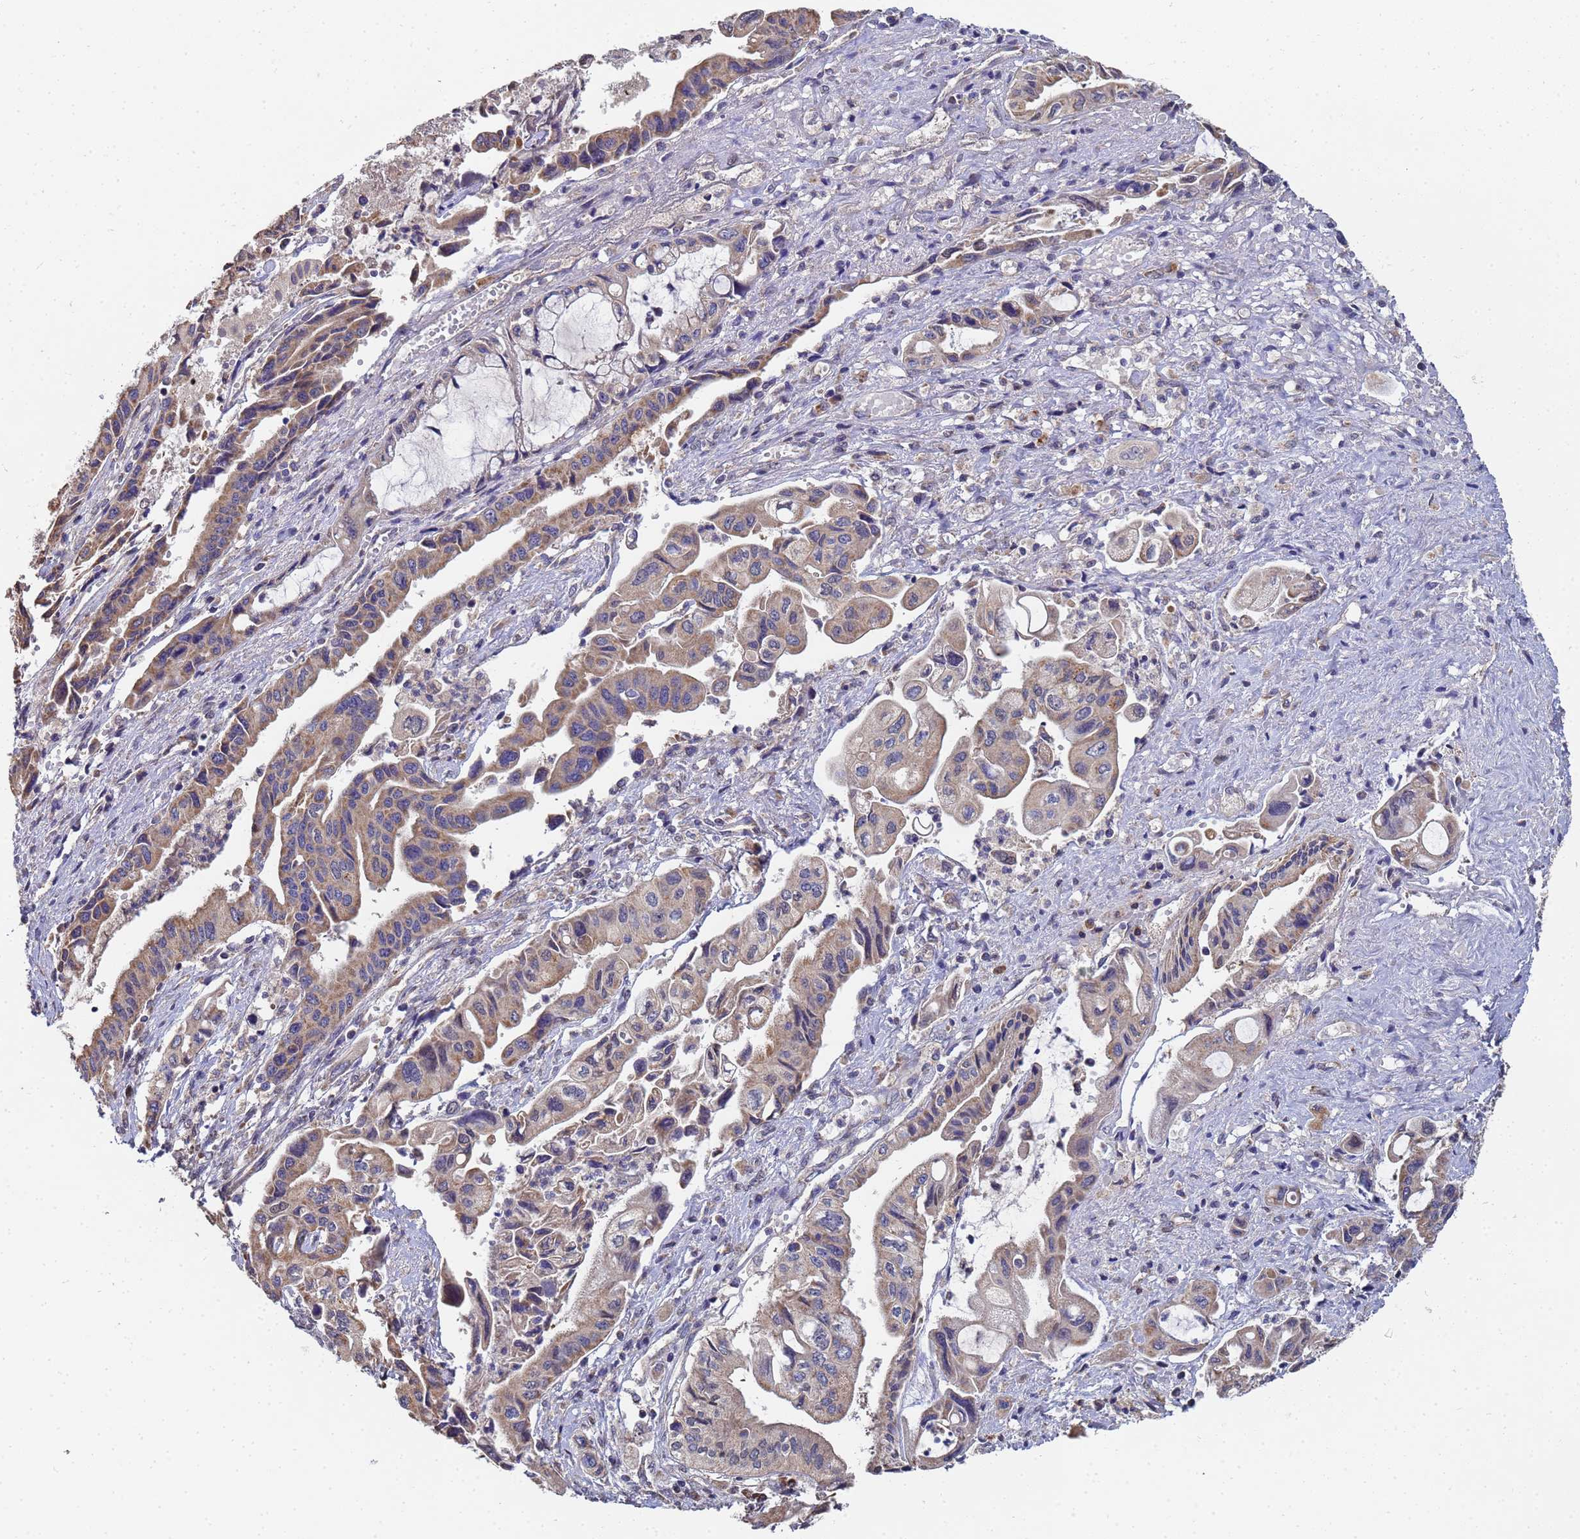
{"staining": {"intensity": "moderate", "quantity": "25%-75%", "location": "cytoplasmic/membranous"}, "tissue": "pancreatic cancer", "cell_type": "Tumor cells", "image_type": "cancer", "snomed": [{"axis": "morphology", "description": "Adenocarcinoma, NOS"}, {"axis": "topography", "description": "Pancreas"}], "caption": "High-magnification brightfield microscopy of pancreatic cancer (adenocarcinoma) stained with DAB (3,3'-diaminobenzidine) (brown) and counterstained with hematoxylin (blue). tumor cells exhibit moderate cytoplasmic/membranous staining is identified in approximately25%-75% of cells.", "gene": "C5orf34", "patient": {"sex": "female", "age": 50}}